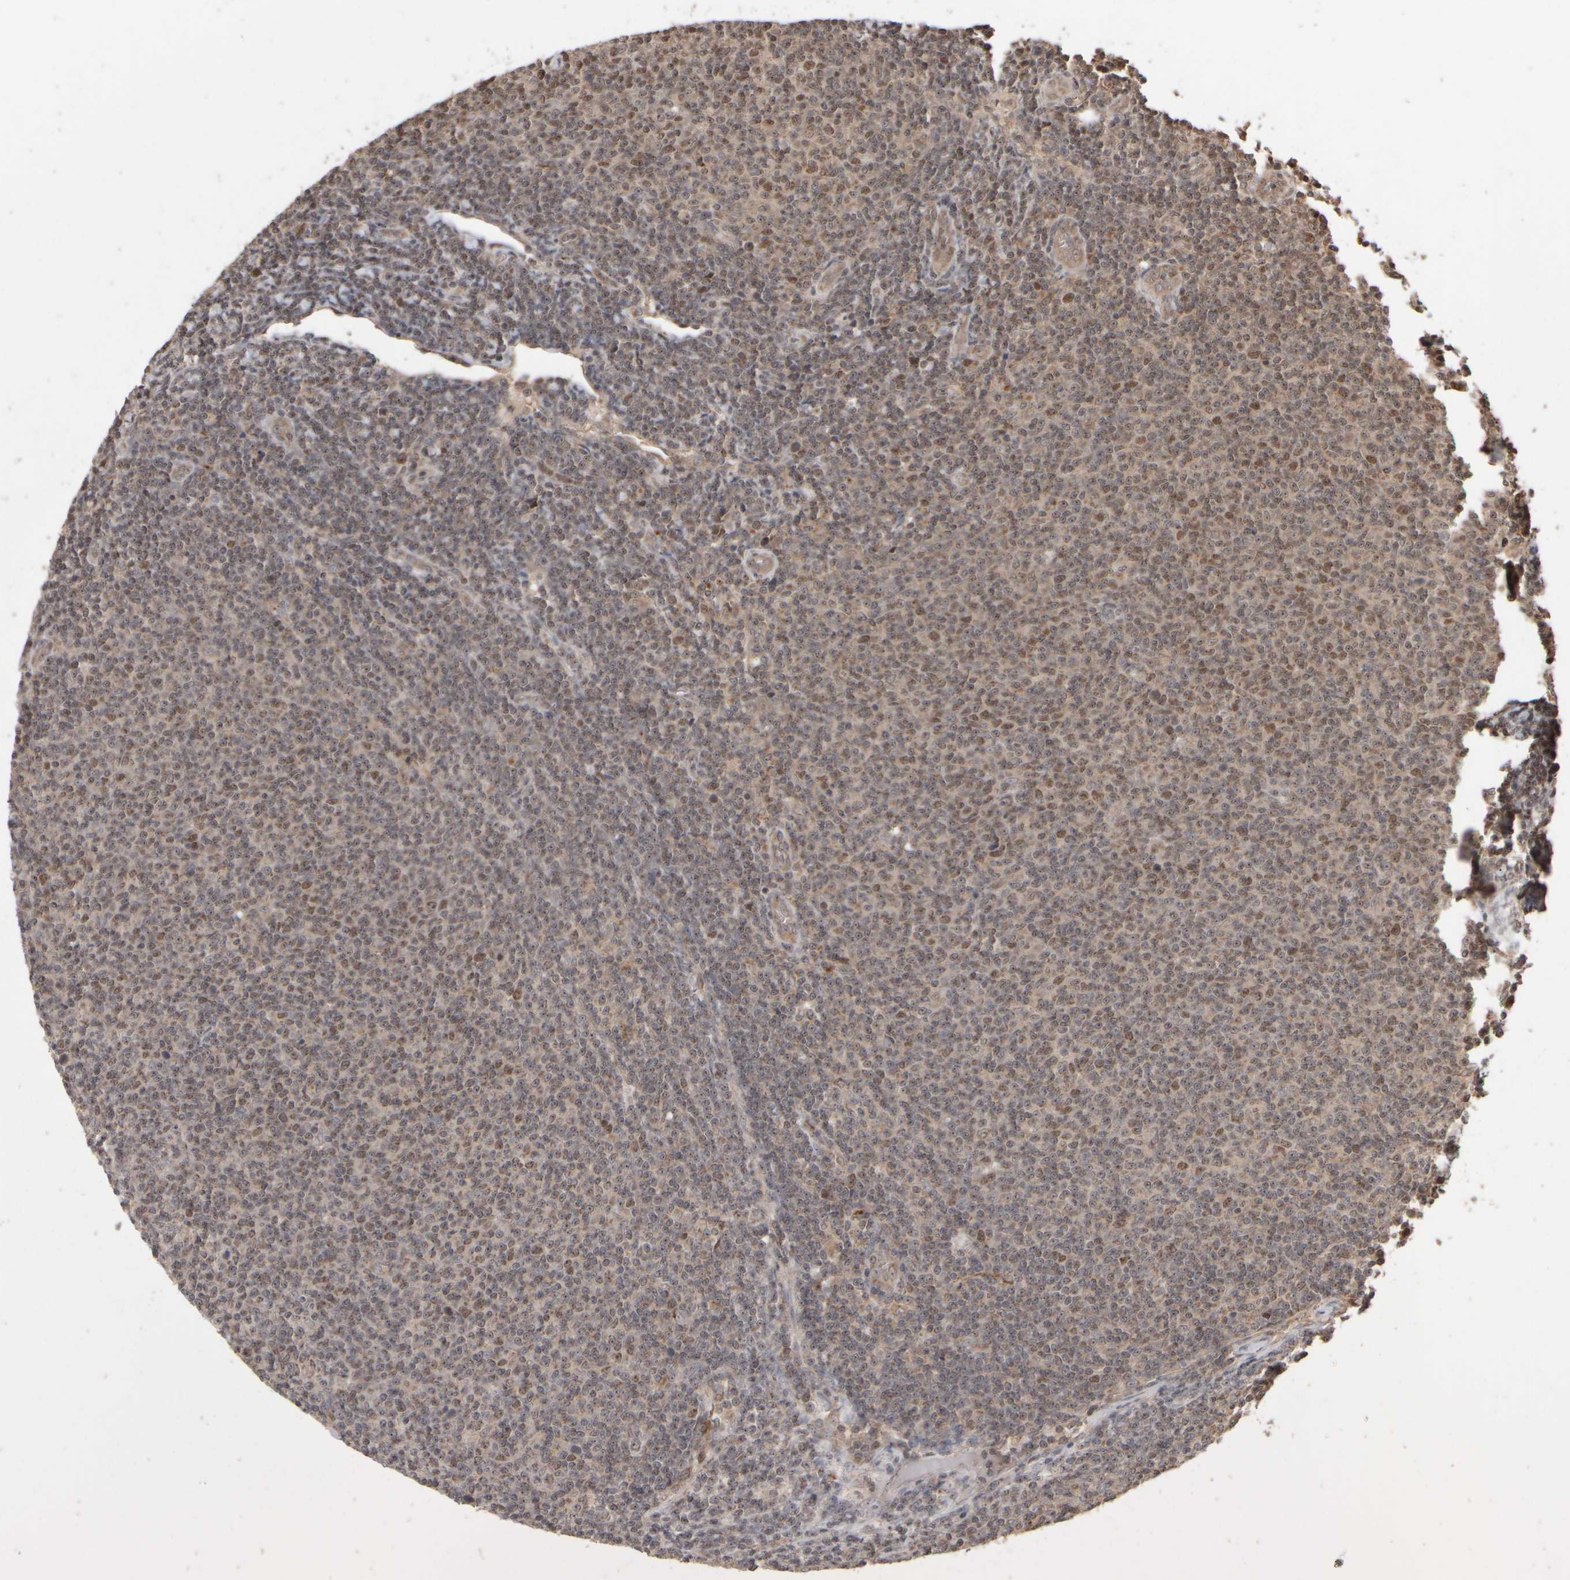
{"staining": {"intensity": "moderate", "quantity": "25%-75%", "location": "cytoplasmic/membranous,nuclear"}, "tissue": "lymphoma", "cell_type": "Tumor cells", "image_type": "cancer", "snomed": [{"axis": "morphology", "description": "Malignant lymphoma, non-Hodgkin's type, Low grade"}, {"axis": "topography", "description": "Lymph node"}], "caption": "Immunohistochemical staining of human lymphoma shows moderate cytoplasmic/membranous and nuclear protein expression in approximately 25%-75% of tumor cells.", "gene": "ABHD11", "patient": {"sex": "male", "age": 66}}